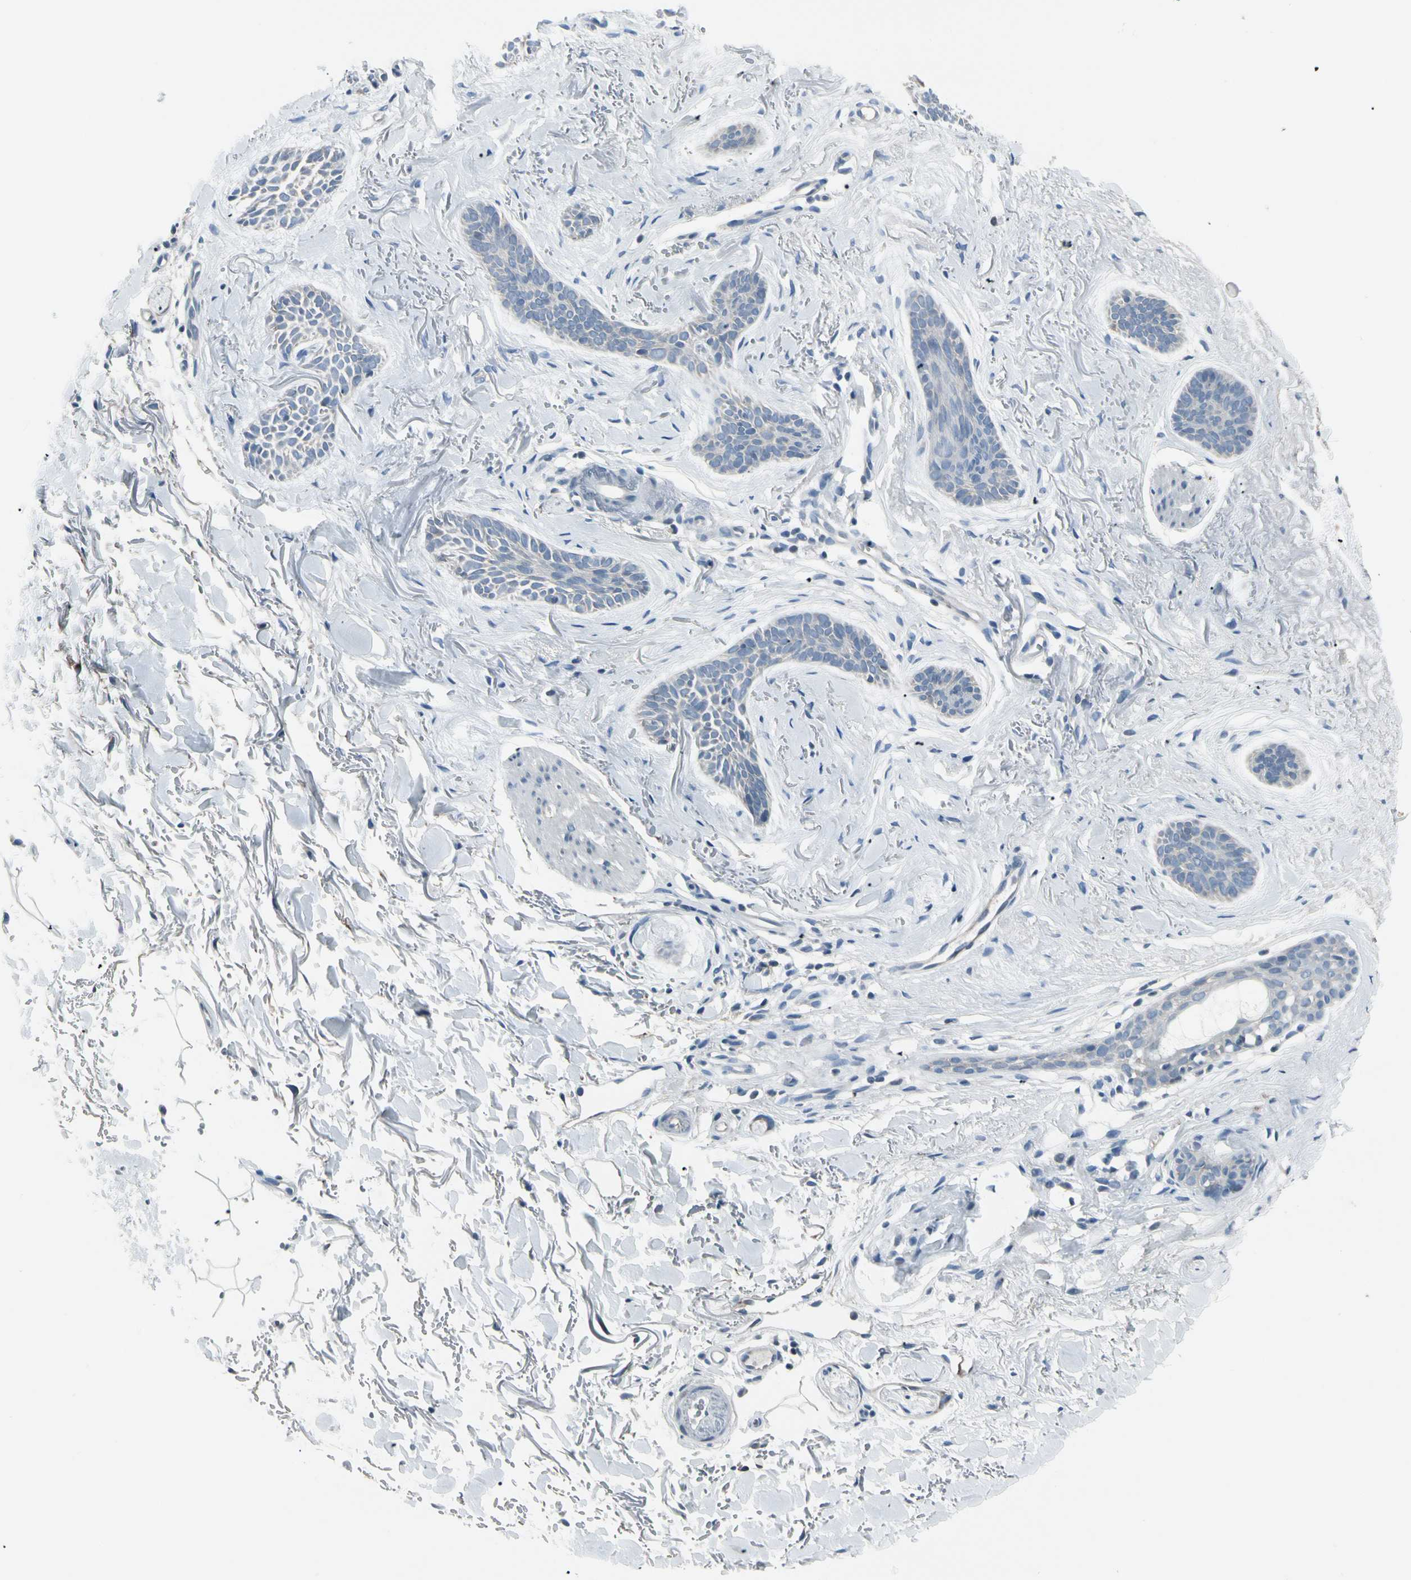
{"staining": {"intensity": "negative", "quantity": "none", "location": "none"}, "tissue": "skin cancer", "cell_type": "Tumor cells", "image_type": "cancer", "snomed": [{"axis": "morphology", "description": "Basal cell carcinoma"}, {"axis": "topography", "description": "Skin"}], "caption": "DAB (3,3'-diaminobenzidine) immunohistochemical staining of human skin cancer (basal cell carcinoma) exhibits no significant expression in tumor cells.", "gene": "PIGR", "patient": {"sex": "female", "age": 84}}